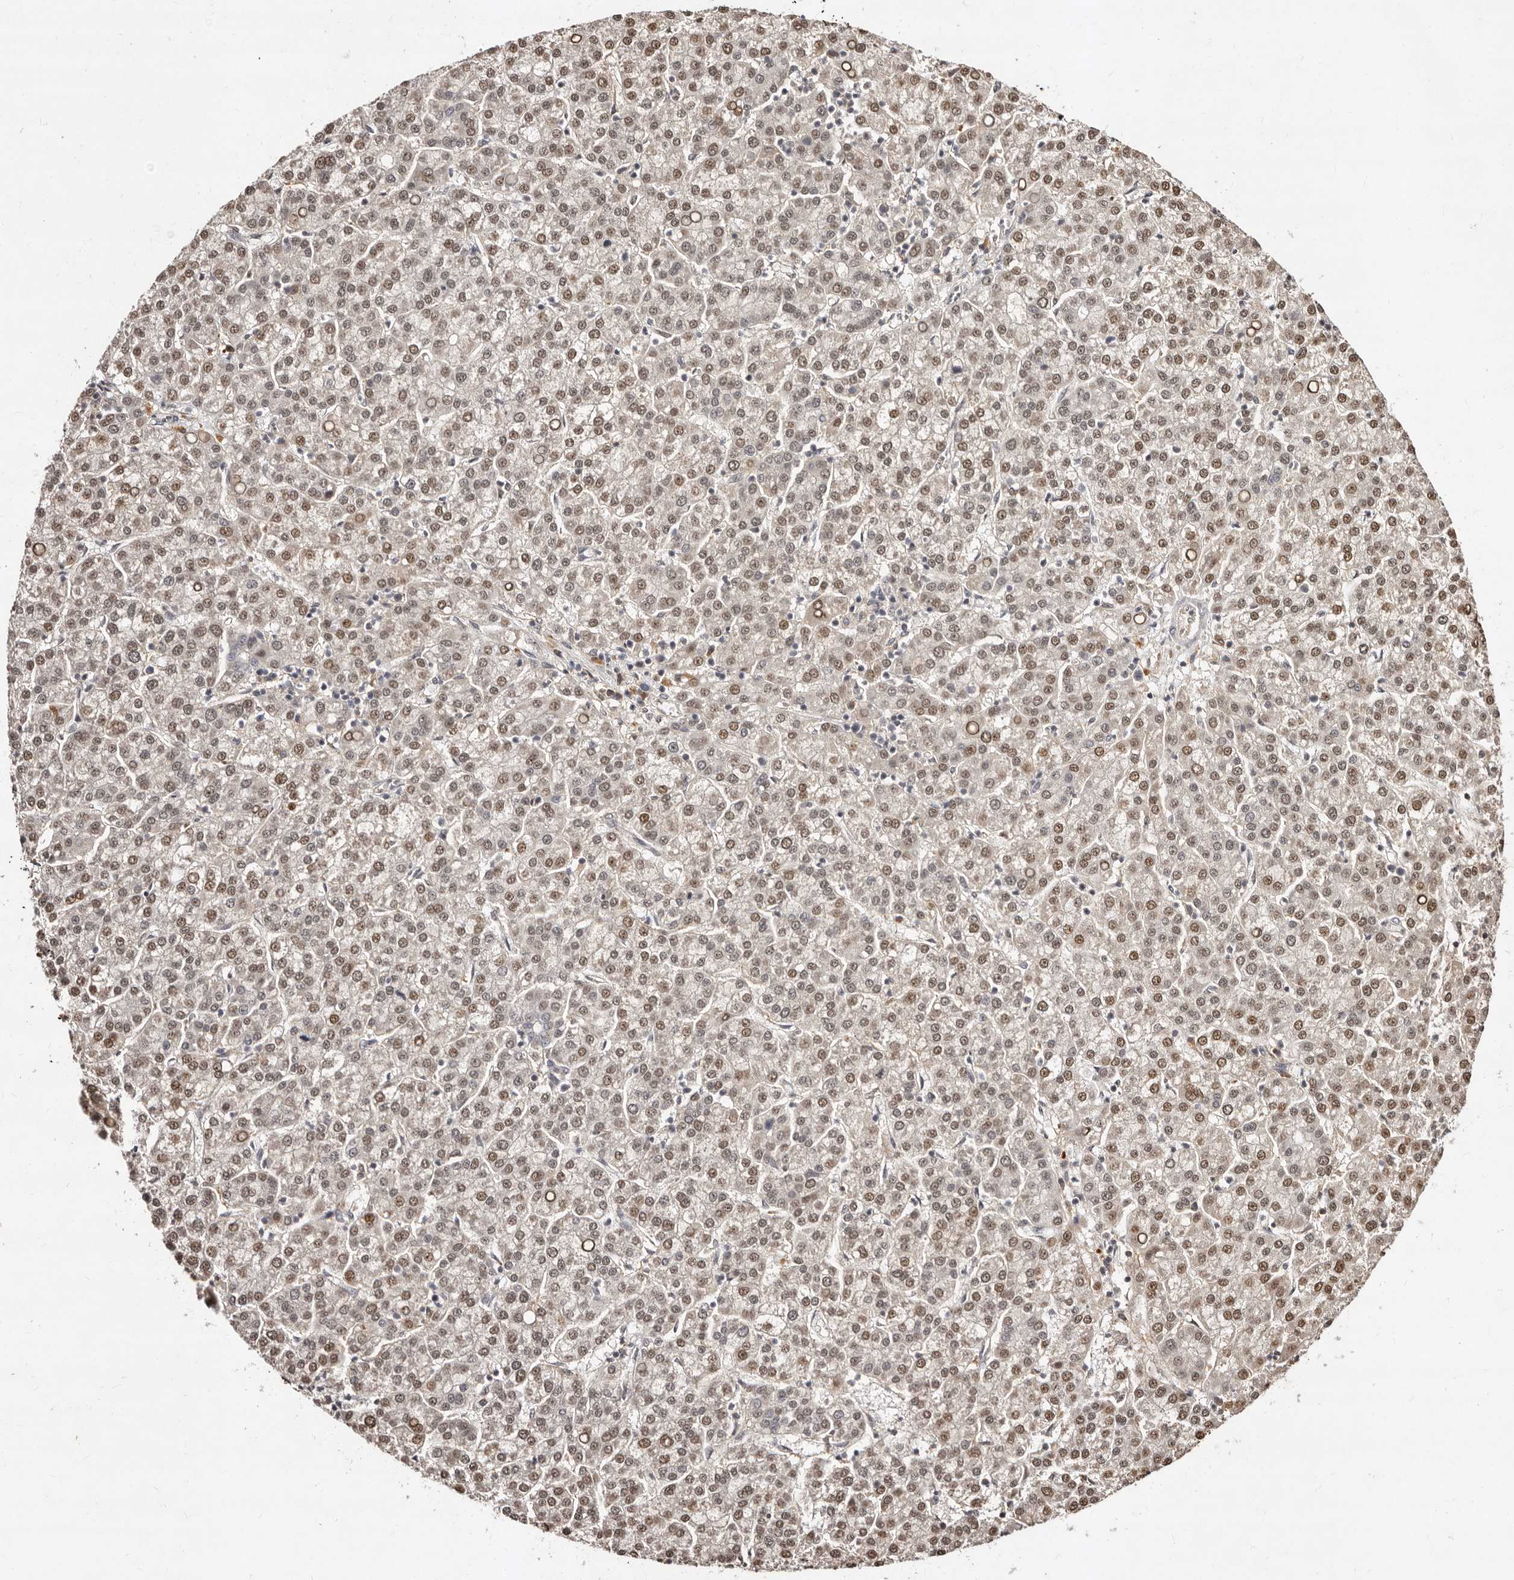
{"staining": {"intensity": "moderate", "quantity": ">75%", "location": "nuclear"}, "tissue": "liver cancer", "cell_type": "Tumor cells", "image_type": "cancer", "snomed": [{"axis": "morphology", "description": "Carcinoma, Hepatocellular, NOS"}, {"axis": "topography", "description": "Liver"}], "caption": "Liver cancer stained with a brown dye demonstrates moderate nuclear positive expression in about >75% of tumor cells.", "gene": "LCORL", "patient": {"sex": "female", "age": 58}}